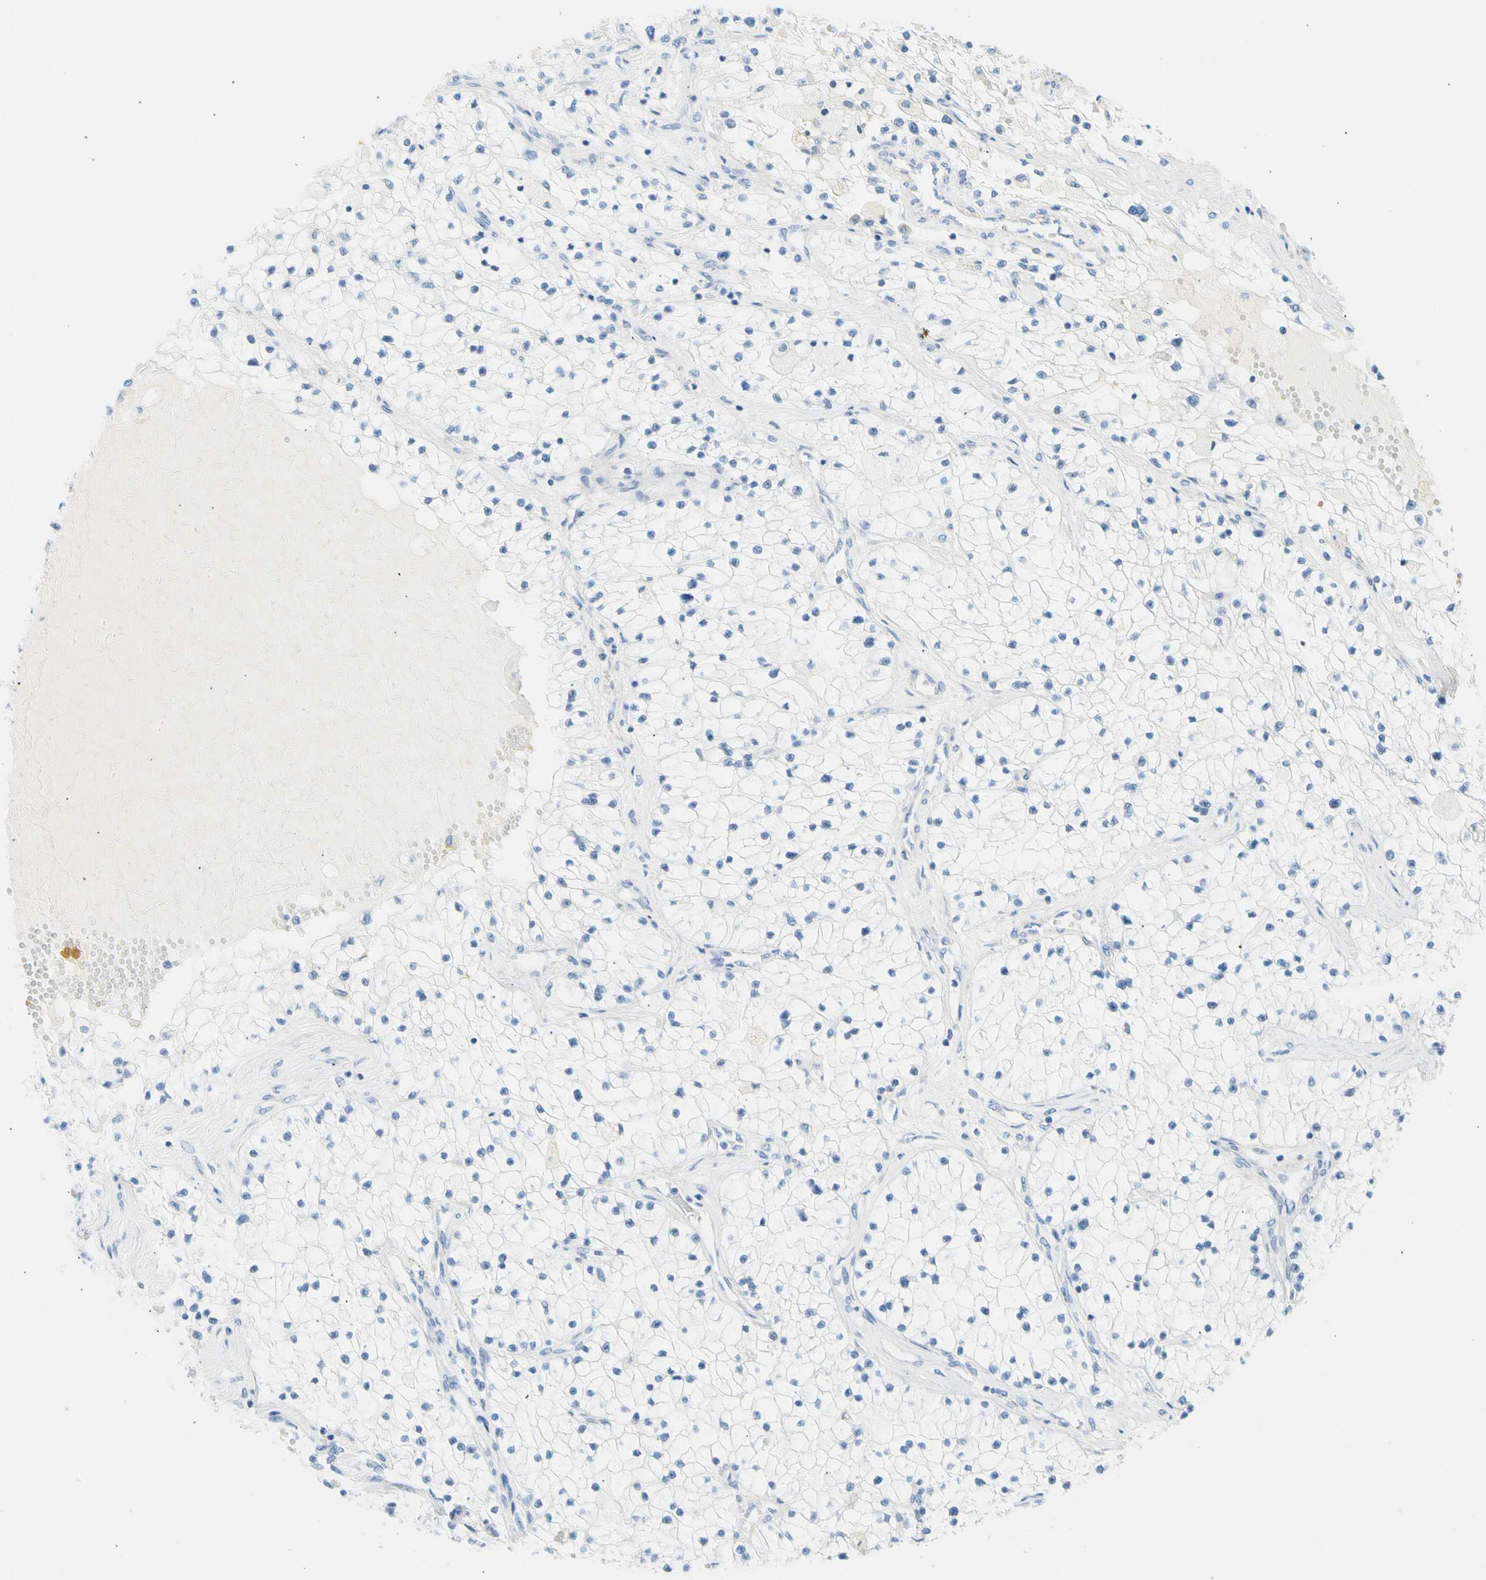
{"staining": {"intensity": "negative", "quantity": "none", "location": "none"}, "tissue": "renal cancer", "cell_type": "Tumor cells", "image_type": "cancer", "snomed": [{"axis": "morphology", "description": "Adenocarcinoma, NOS"}, {"axis": "topography", "description": "Kidney"}], "caption": "Micrograph shows no significant protein positivity in tumor cells of adenocarcinoma (renal). The staining was performed using DAB to visualize the protein expression in brown, while the nuclei were stained in blue with hematoxylin (Magnification: 20x).", "gene": "CEL", "patient": {"sex": "male", "age": 68}}